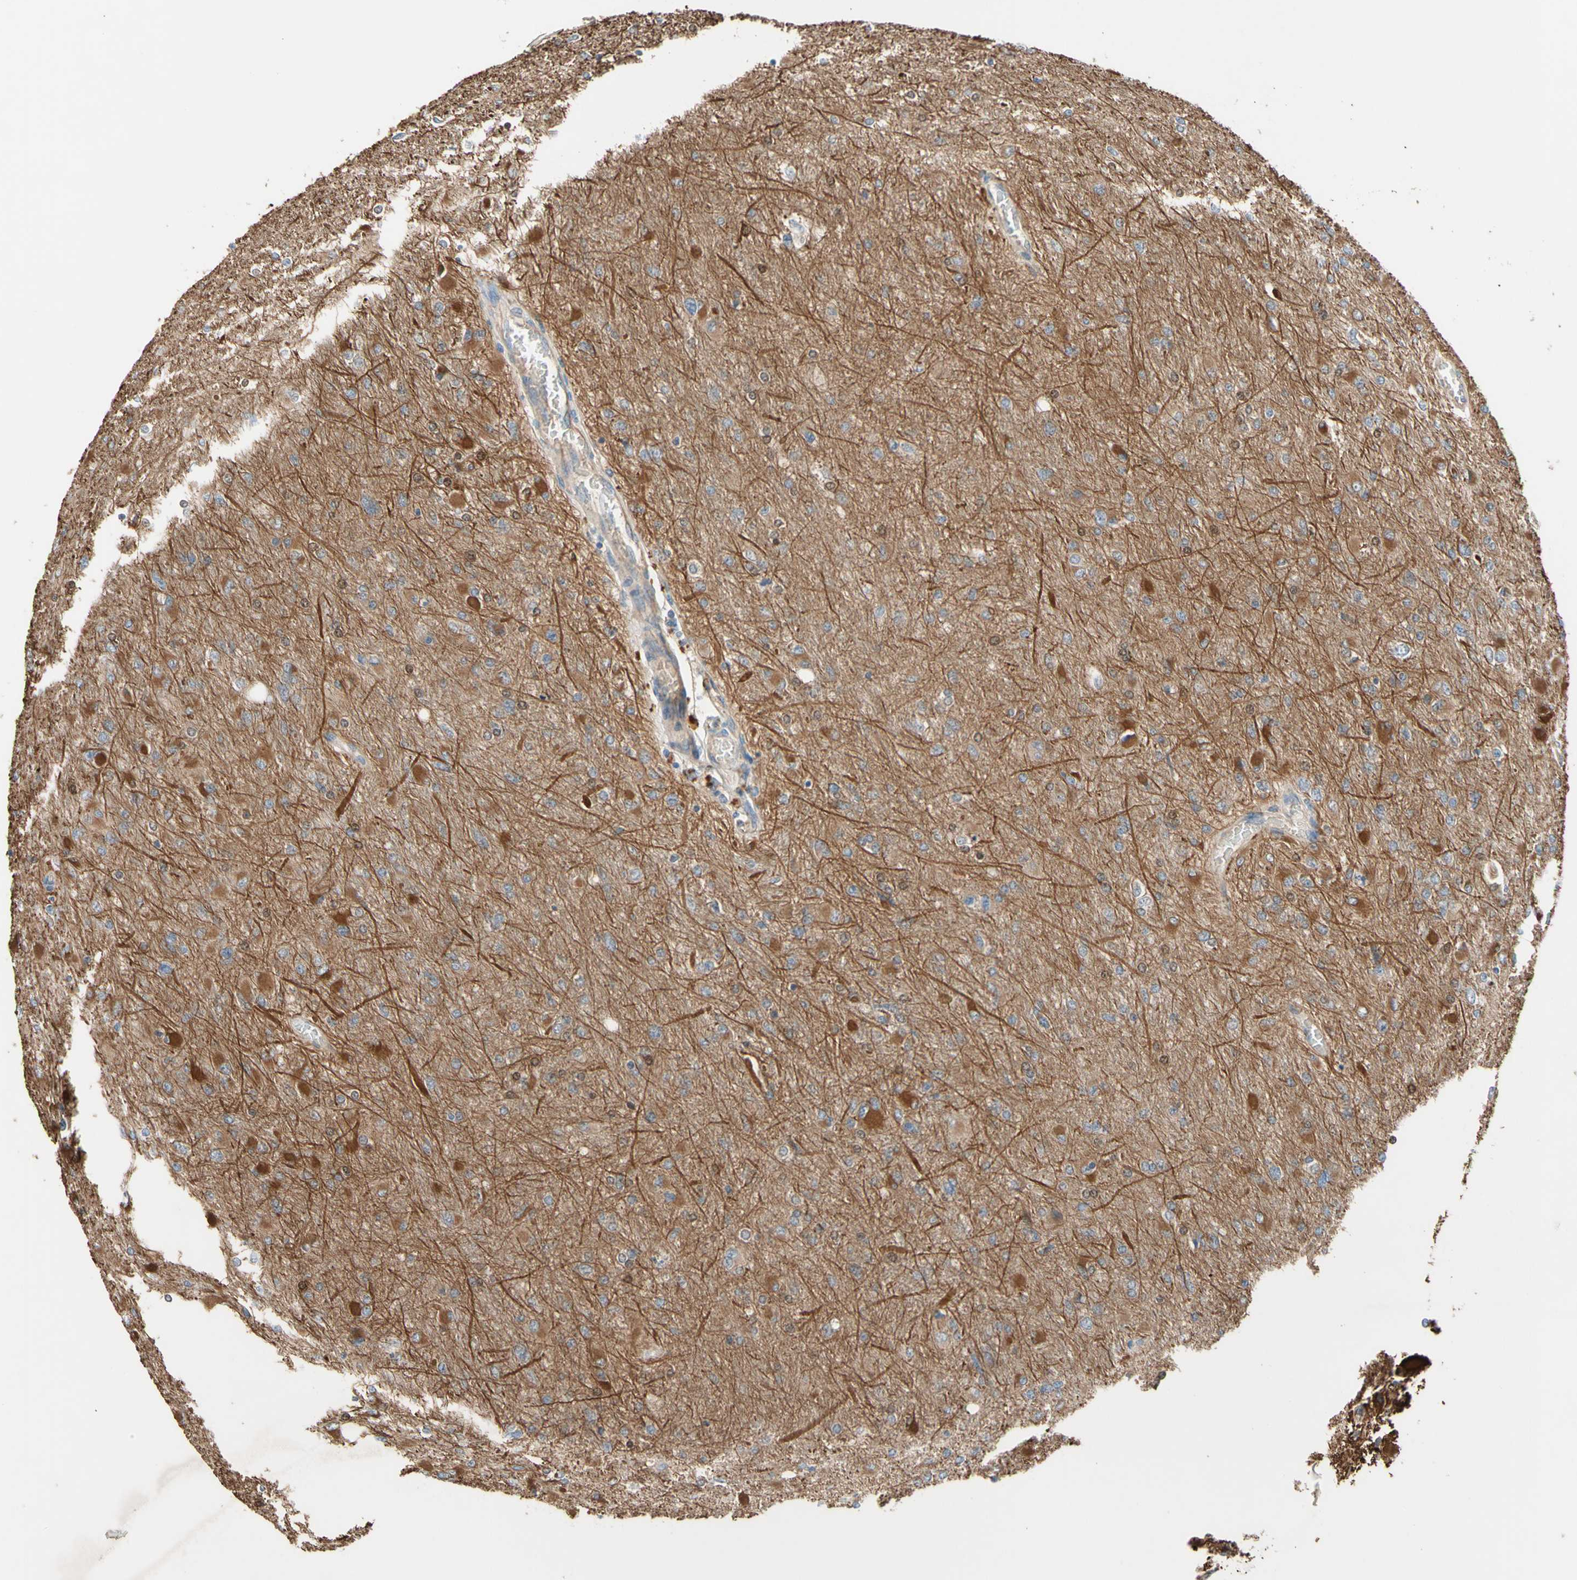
{"staining": {"intensity": "moderate", "quantity": "<25%", "location": "cytoplasmic/membranous,nuclear"}, "tissue": "glioma", "cell_type": "Tumor cells", "image_type": "cancer", "snomed": [{"axis": "morphology", "description": "Glioma, malignant, High grade"}, {"axis": "topography", "description": "Cerebral cortex"}], "caption": "Glioma was stained to show a protein in brown. There is low levels of moderate cytoplasmic/membranous and nuclear staining in about <25% of tumor cells. The protein of interest is stained brown, and the nuclei are stained in blue (DAB IHC with brightfield microscopy, high magnification).", "gene": "TRAF2", "patient": {"sex": "female", "age": 36}}